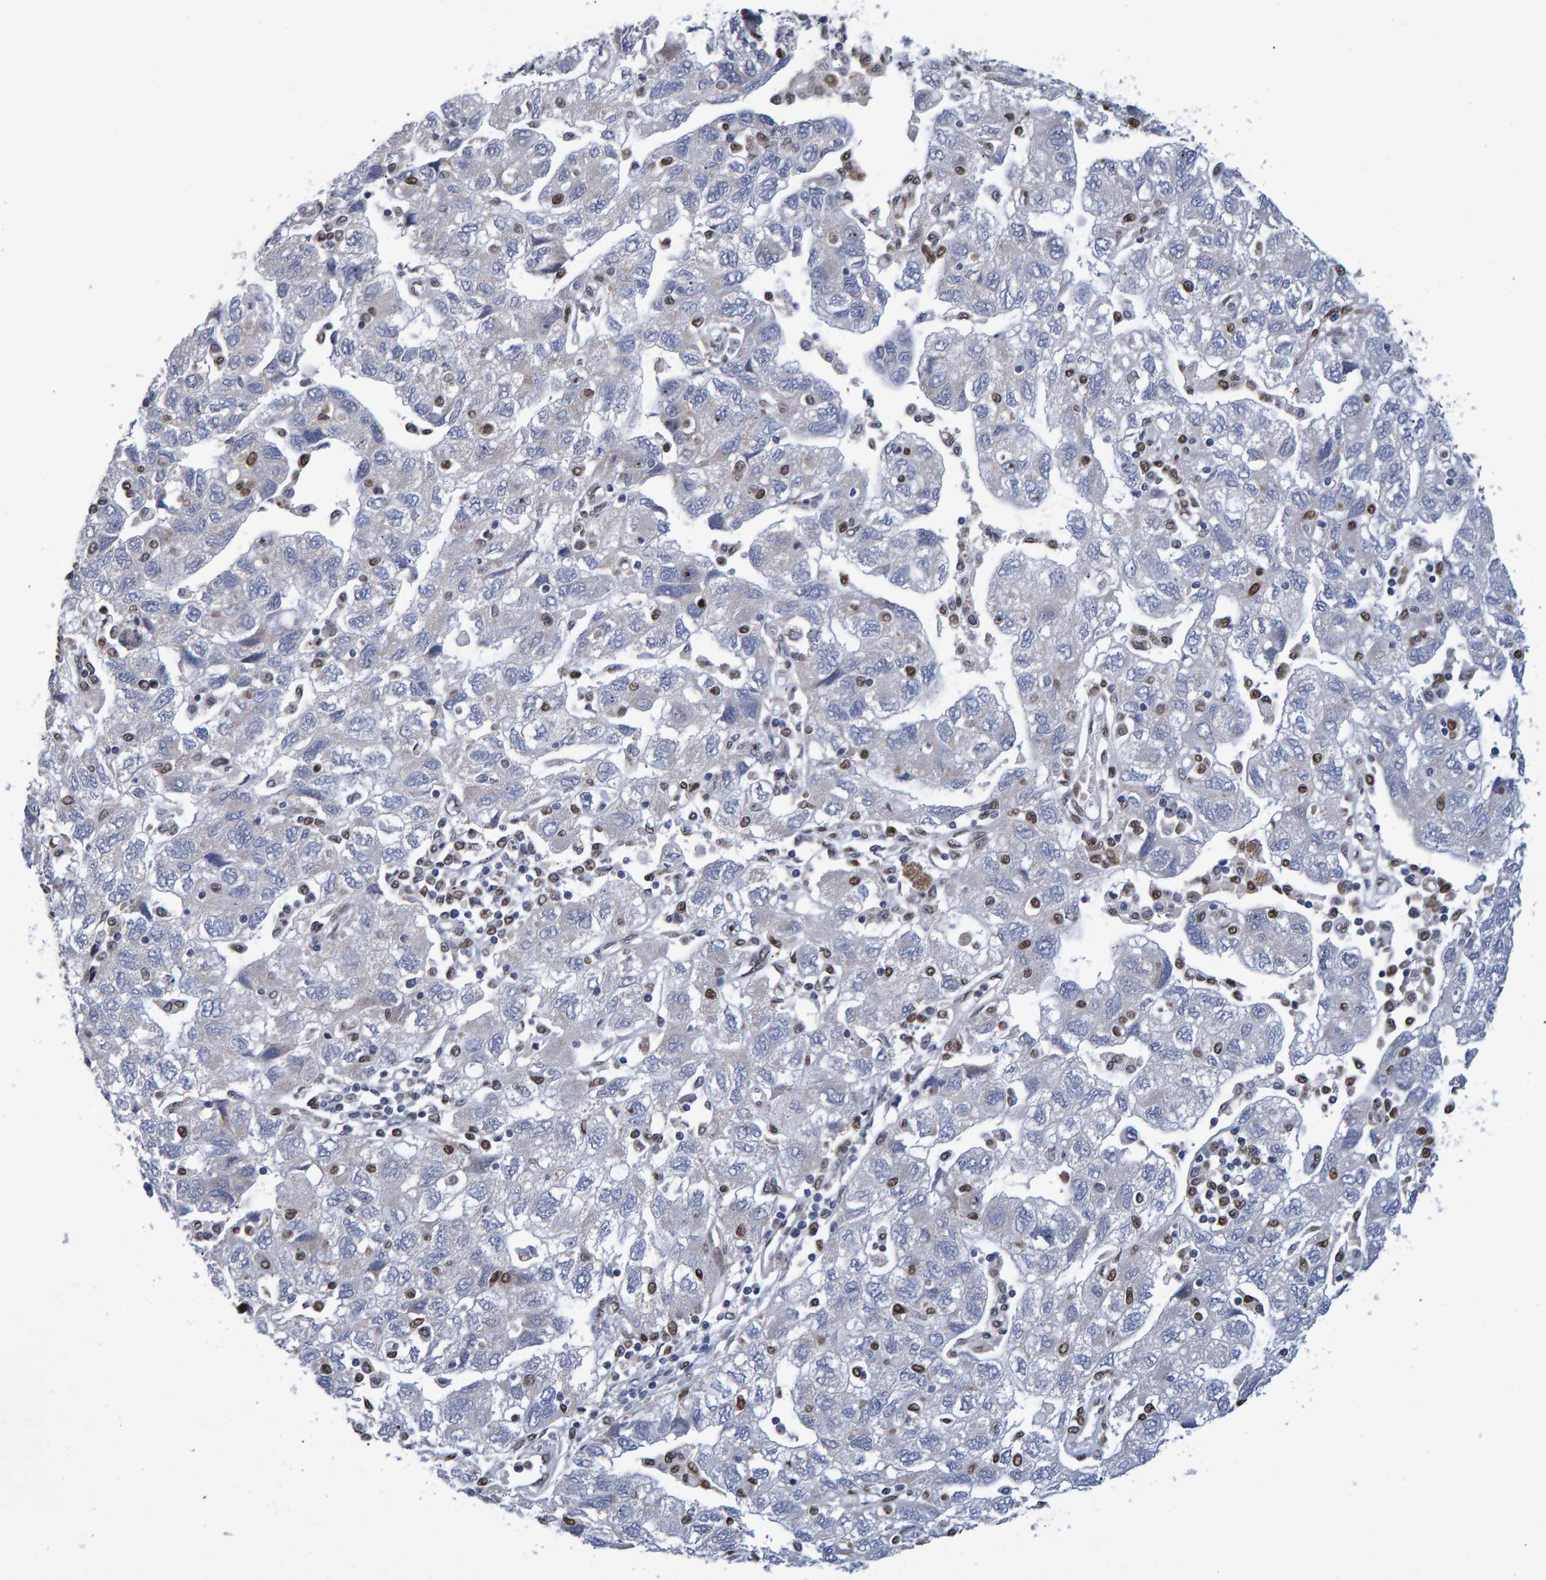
{"staining": {"intensity": "negative", "quantity": "none", "location": "none"}, "tissue": "ovarian cancer", "cell_type": "Tumor cells", "image_type": "cancer", "snomed": [{"axis": "morphology", "description": "Carcinoma, NOS"}, {"axis": "morphology", "description": "Cystadenocarcinoma, serous, NOS"}, {"axis": "topography", "description": "Ovary"}], "caption": "Ovarian cancer was stained to show a protein in brown. There is no significant expression in tumor cells. Brightfield microscopy of immunohistochemistry (IHC) stained with DAB (brown) and hematoxylin (blue), captured at high magnification.", "gene": "QKI", "patient": {"sex": "female", "age": 69}}